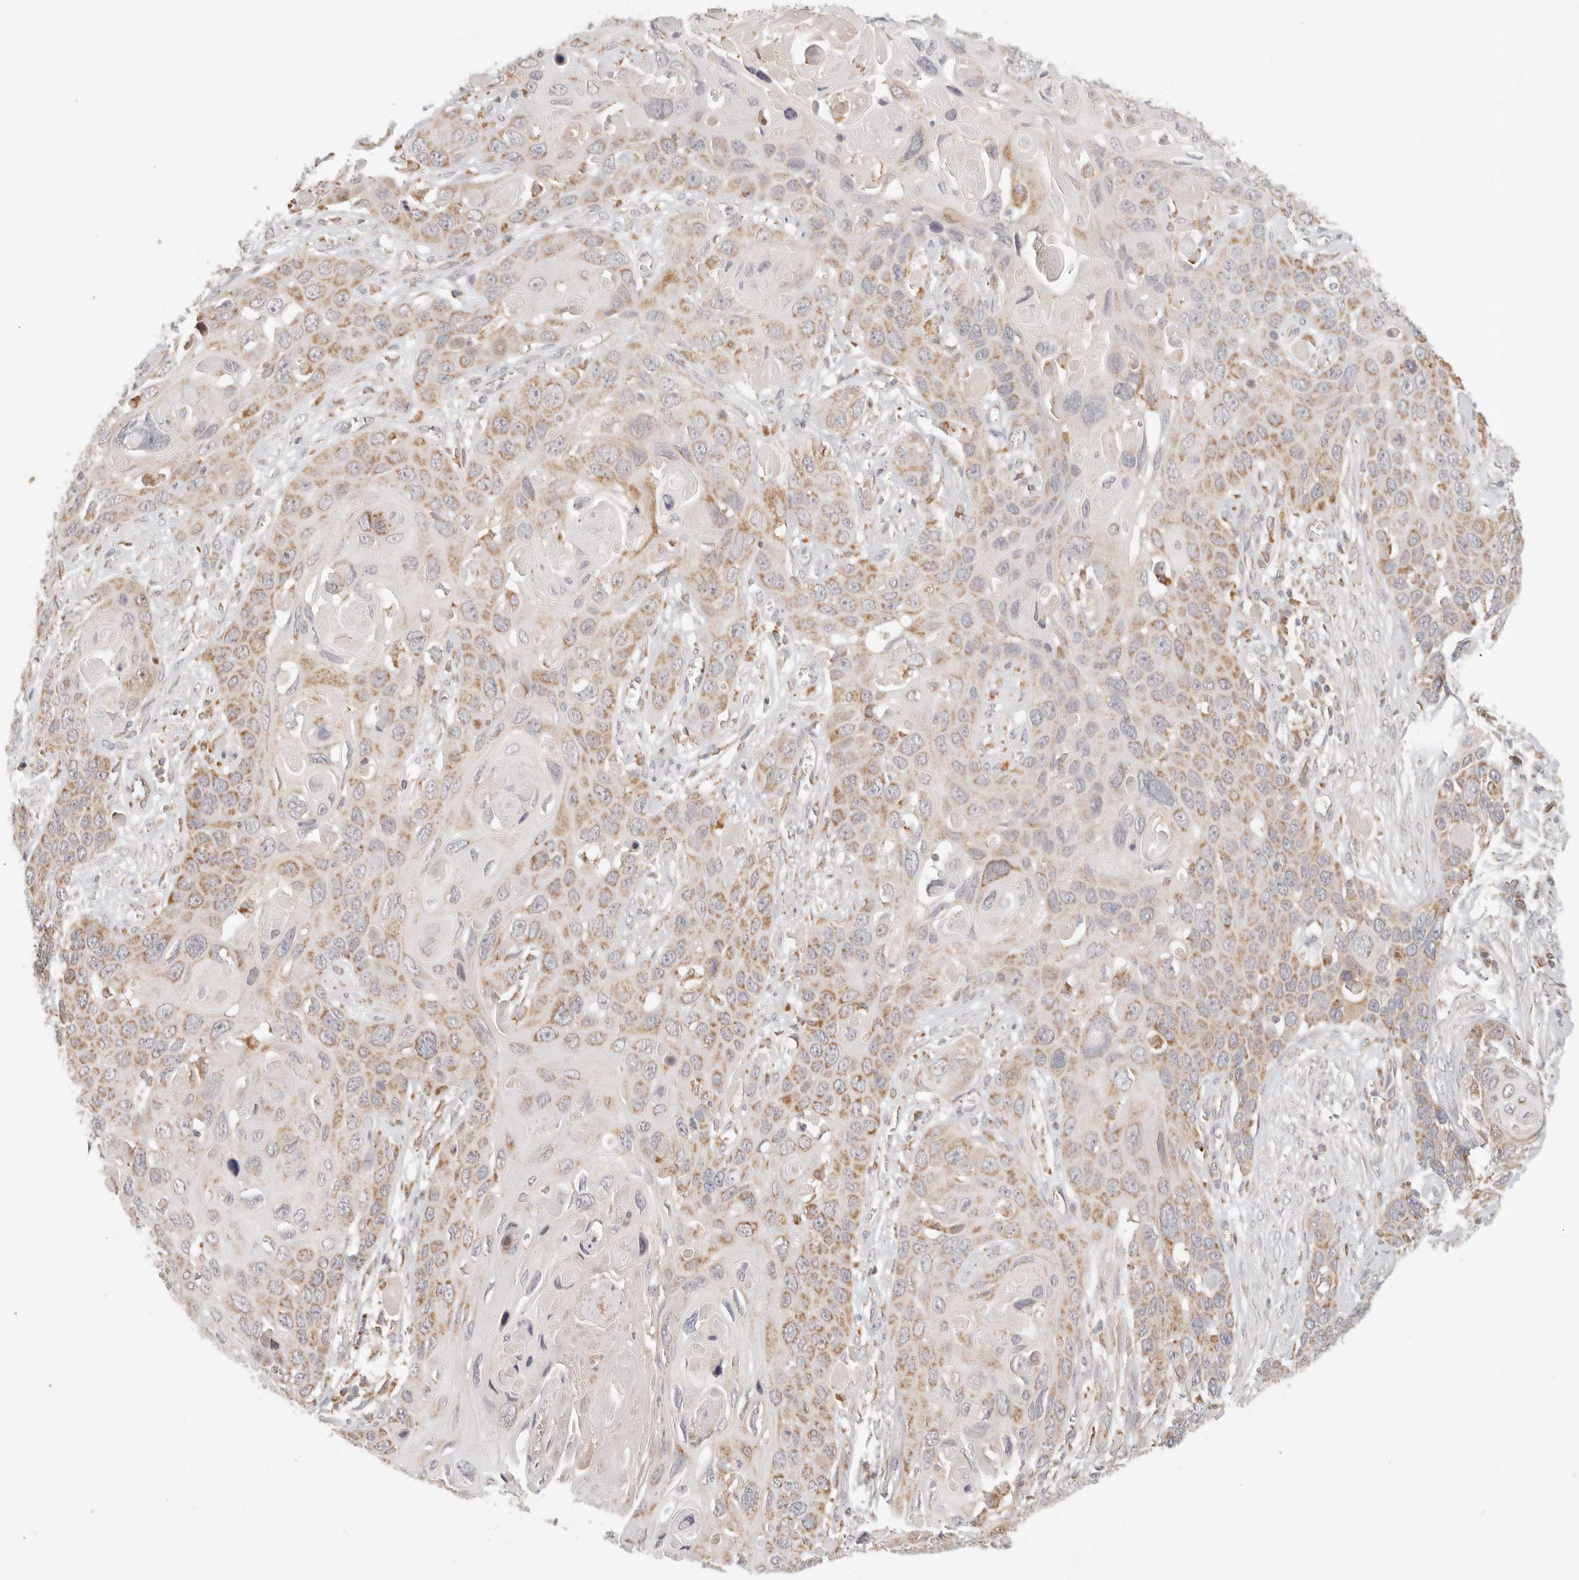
{"staining": {"intensity": "moderate", "quantity": "25%-75%", "location": "cytoplasmic/membranous"}, "tissue": "skin cancer", "cell_type": "Tumor cells", "image_type": "cancer", "snomed": [{"axis": "morphology", "description": "Squamous cell carcinoma, NOS"}, {"axis": "topography", "description": "Skin"}], "caption": "Protein expression by immunohistochemistry reveals moderate cytoplasmic/membranous positivity in approximately 25%-75% of tumor cells in skin cancer. The protein is shown in brown color, while the nuclei are stained blue.", "gene": "COA6", "patient": {"sex": "male", "age": 55}}